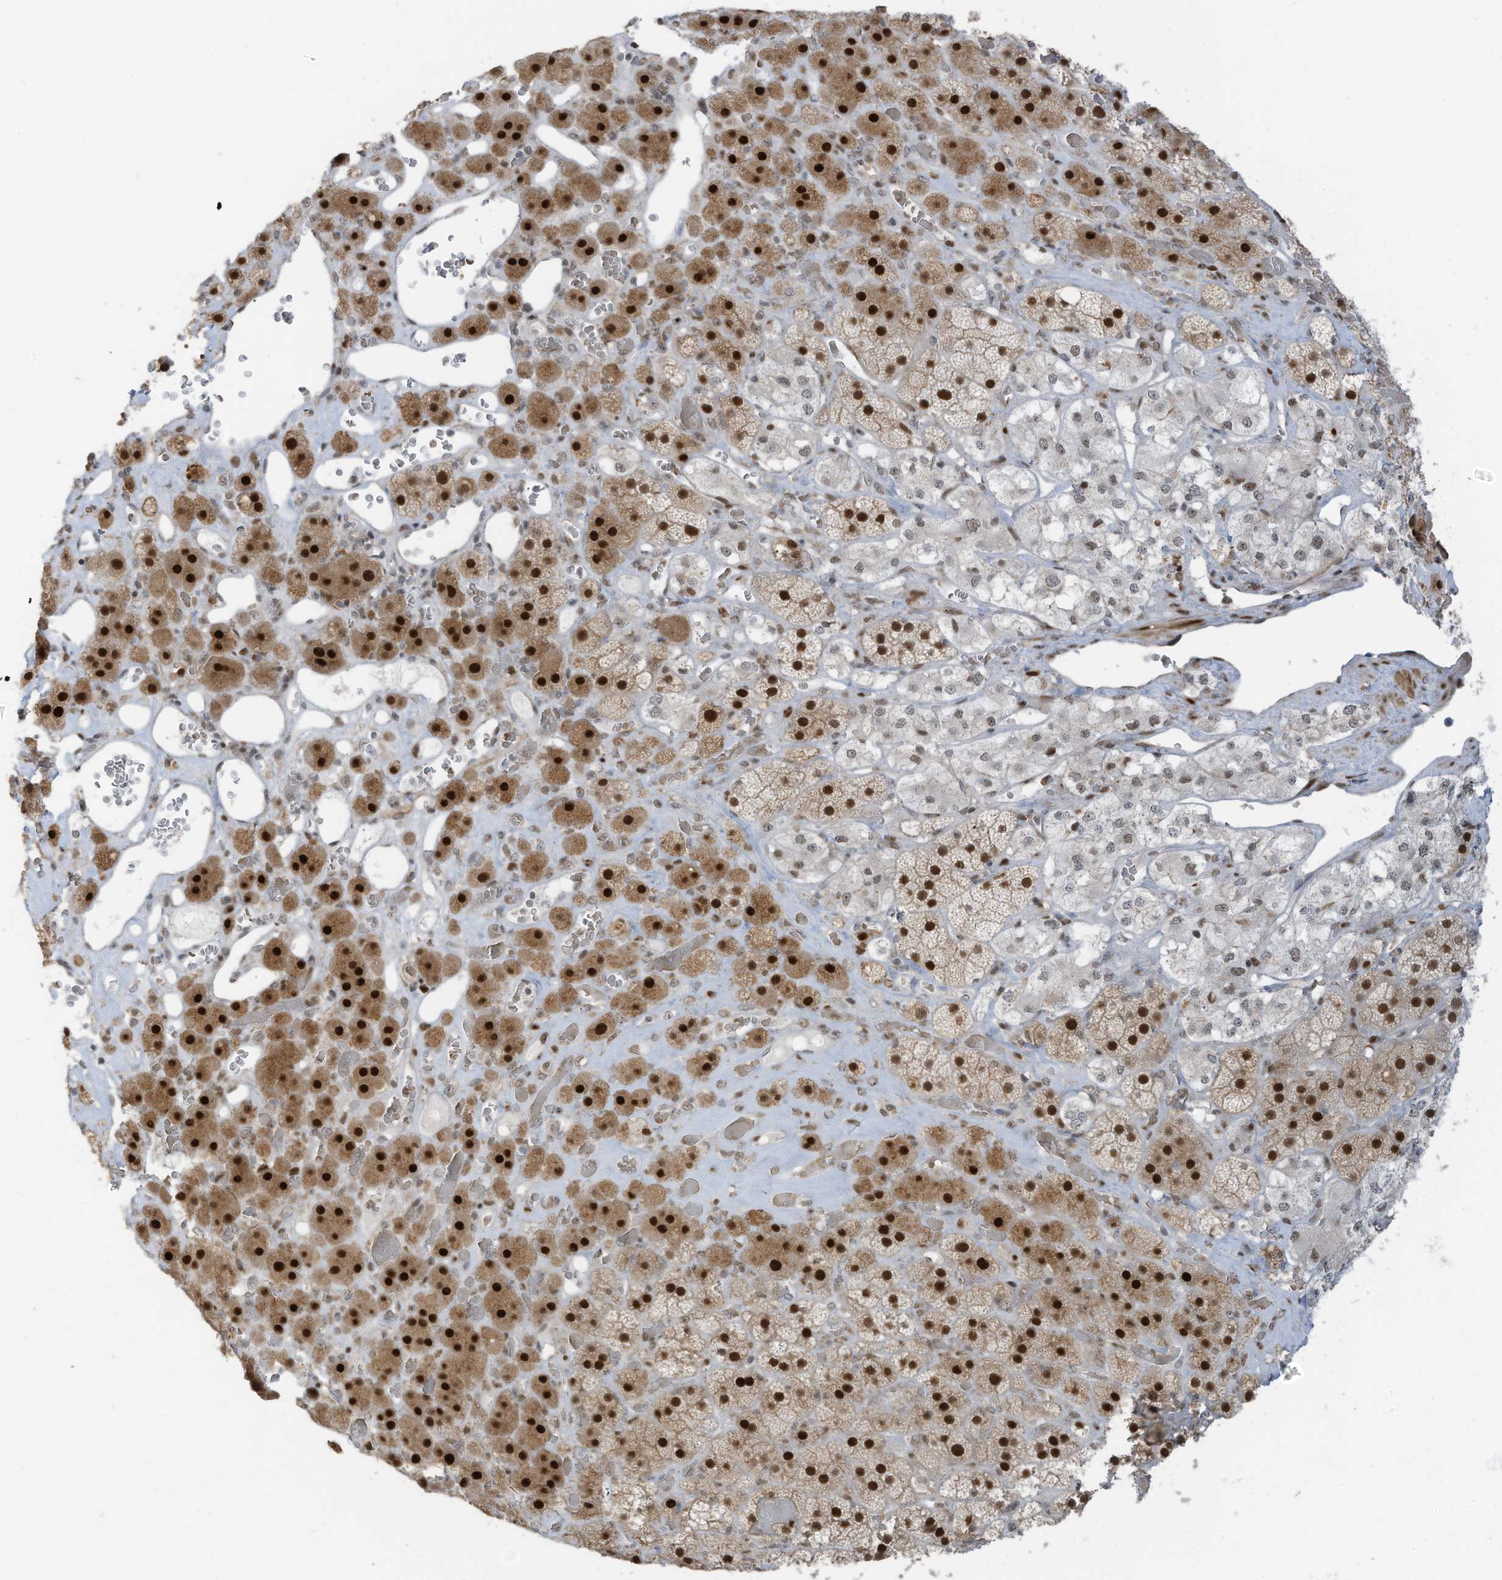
{"staining": {"intensity": "strong", "quantity": ">75%", "location": "cytoplasmic/membranous,nuclear"}, "tissue": "adrenal gland", "cell_type": "Glandular cells", "image_type": "normal", "snomed": [{"axis": "morphology", "description": "Normal tissue, NOS"}, {"axis": "topography", "description": "Adrenal gland"}], "caption": "Immunohistochemistry image of benign adrenal gland stained for a protein (brown), which displays high levels of strong cytoplasmic/membranous,nuclear positivity in approximately >75% of glandular cells.", "gene": "ZCWPW2", "patient": {"sex": "male", "age": 57}}